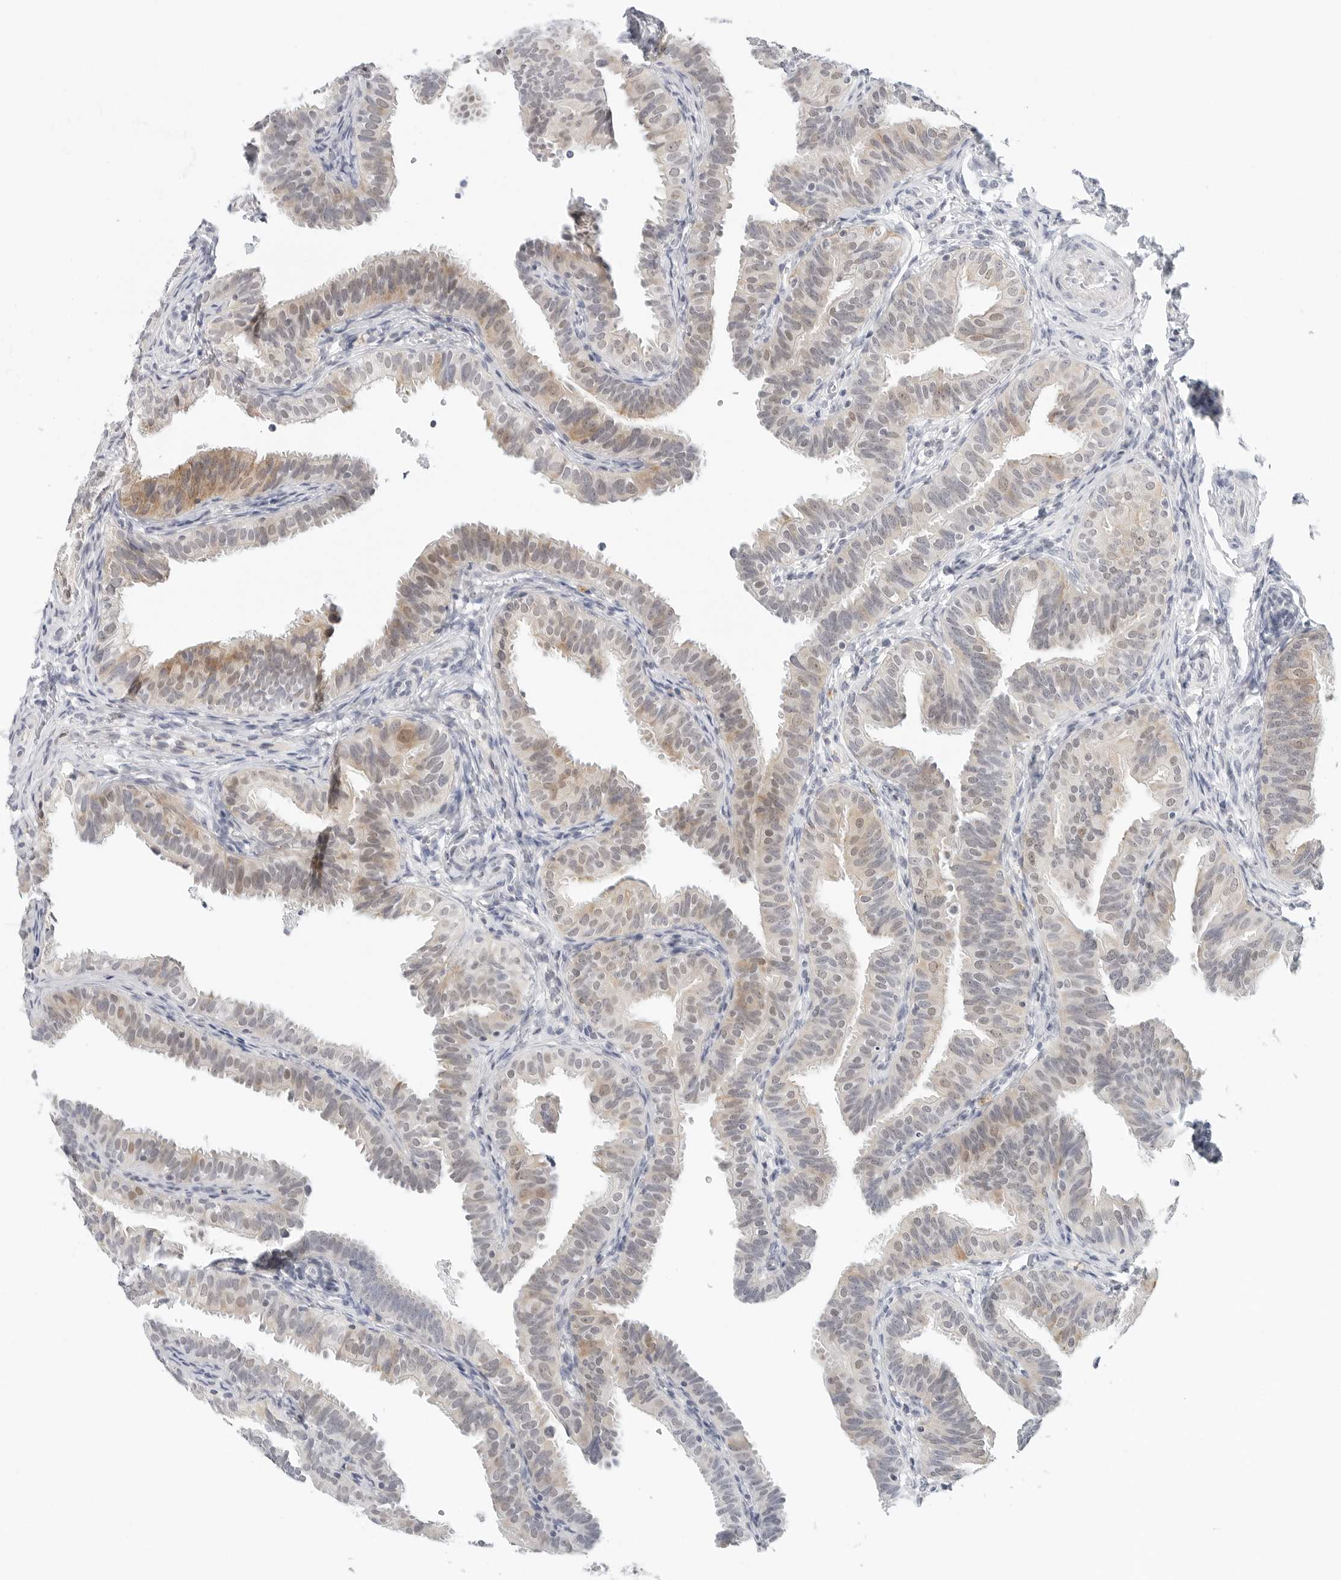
{"staining": {"intensity": "moderate", "quantity": "<25%", "location": "cytoplasmic/membranous"}, "tissue": "fallopian tube", "cell_type": "Glandular cells", "image_type": "normal", "snomed": [{"axis": "morphology", "description": "Normal tissue, NOS"}, {"axis": "topography", "description": "Fallopian tube"}], "caption": "Fallopian tube stained with DAB (3,3'-diaminobenzidine) IHC demonstrates low levels of moderate cytoplasmic/membranous positivity in approximately <25% of glandular cells.", "gene": "TSEN2", "patient": {"sex": "female", "age": 35}}